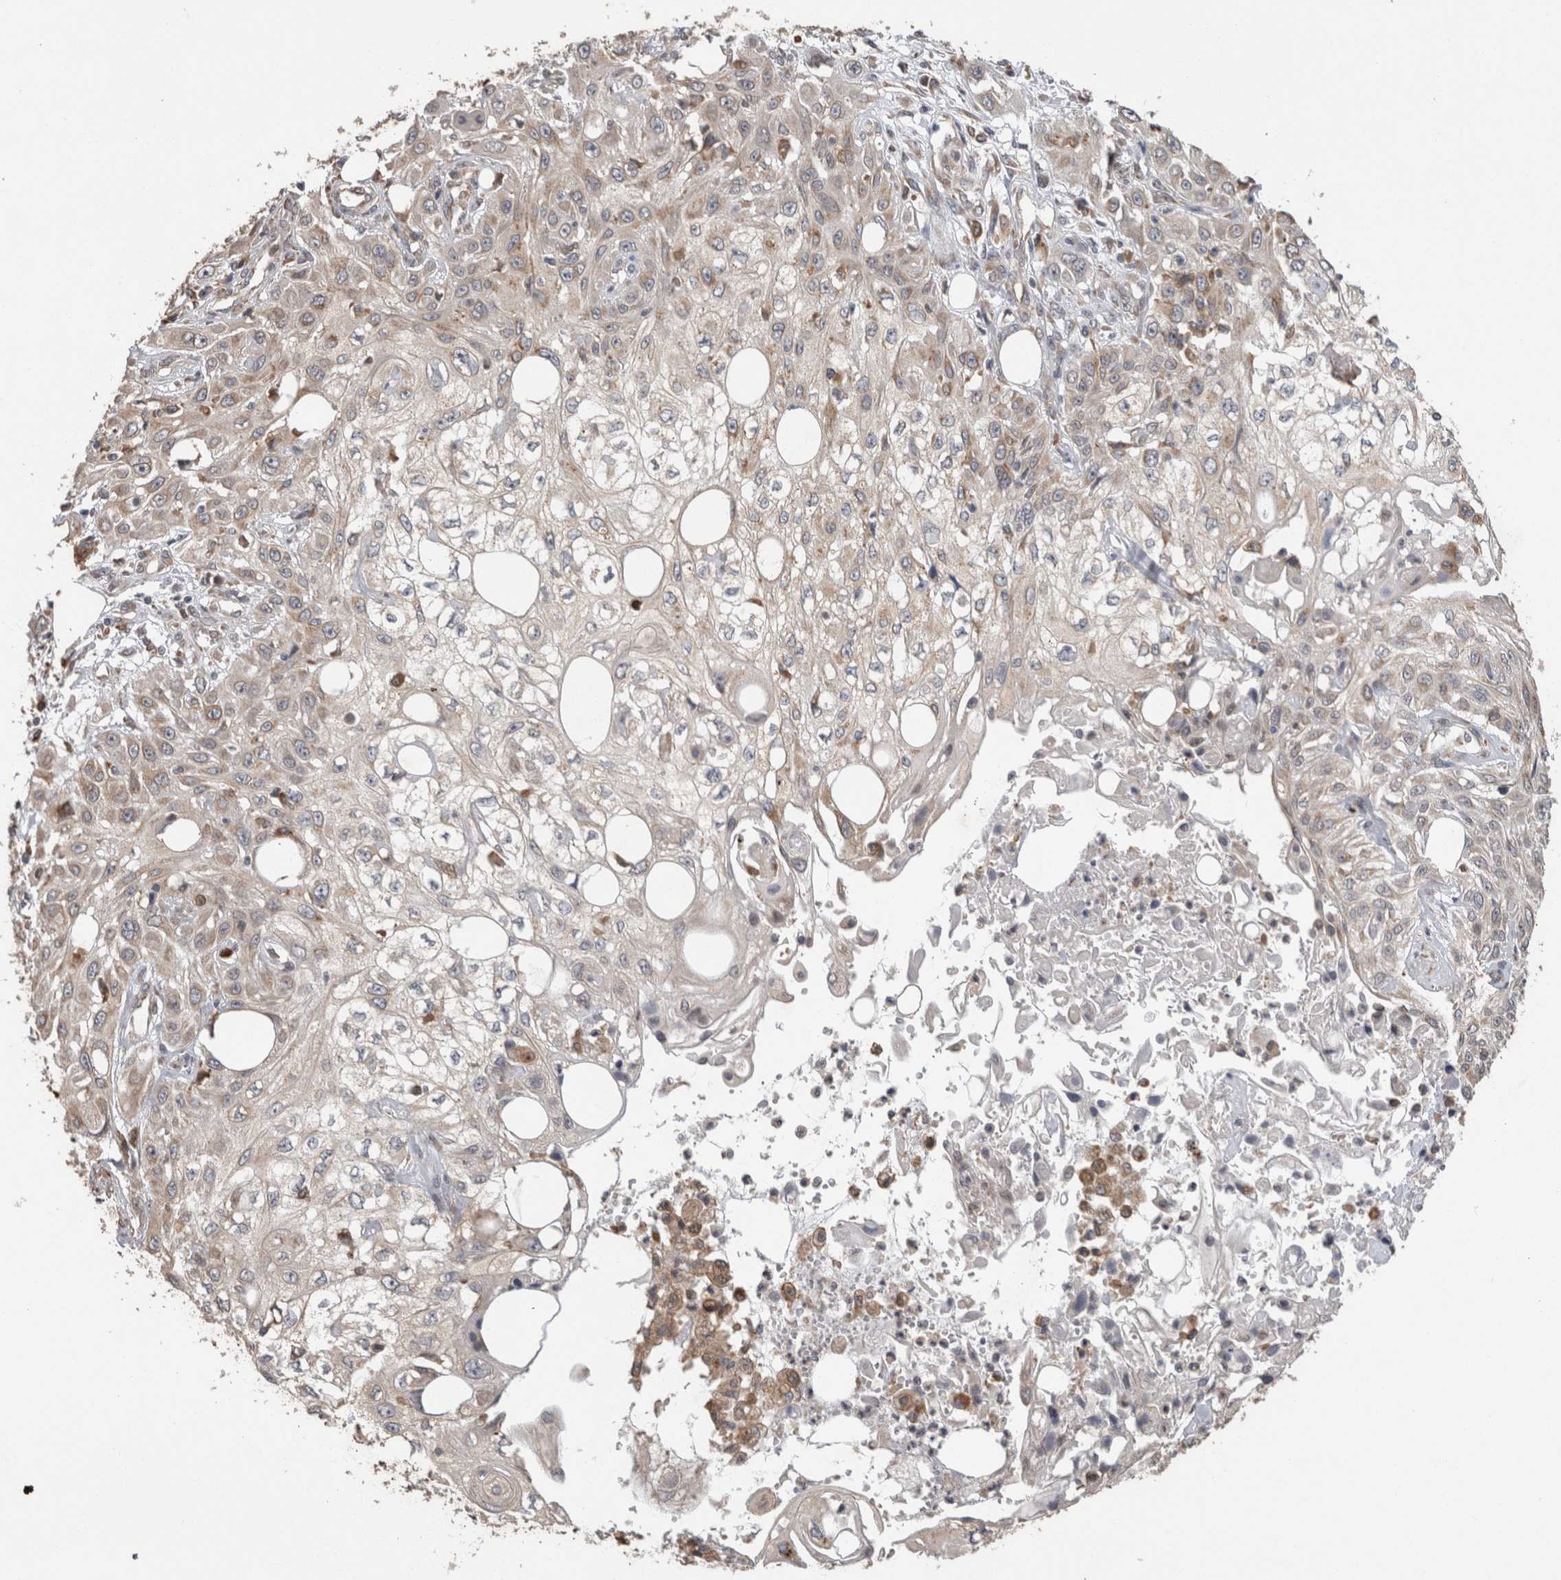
{"staining": {"intensity": "weak", "quantity": "25%-75%", "location": "cytoplasmic/membranous"}, "tissue": "skin cancer", "cell_type": "Tumor cells", "image_type": "cancer", "snomed": [{"axis": "morphology", "description": "Squamous cell carcinoma, NOS"}, {"axis": "topography", "description": "Skin"}], "caption": "Immunohistochemical staining of skin cancer (squamous cell carcinoma) displays low levels of weak cytoplasmic/membranous protein expression in about 25%-75% of tumor cells.", "gene": "ADGRL3", "patient": {"sex": "male", "age": 75}}